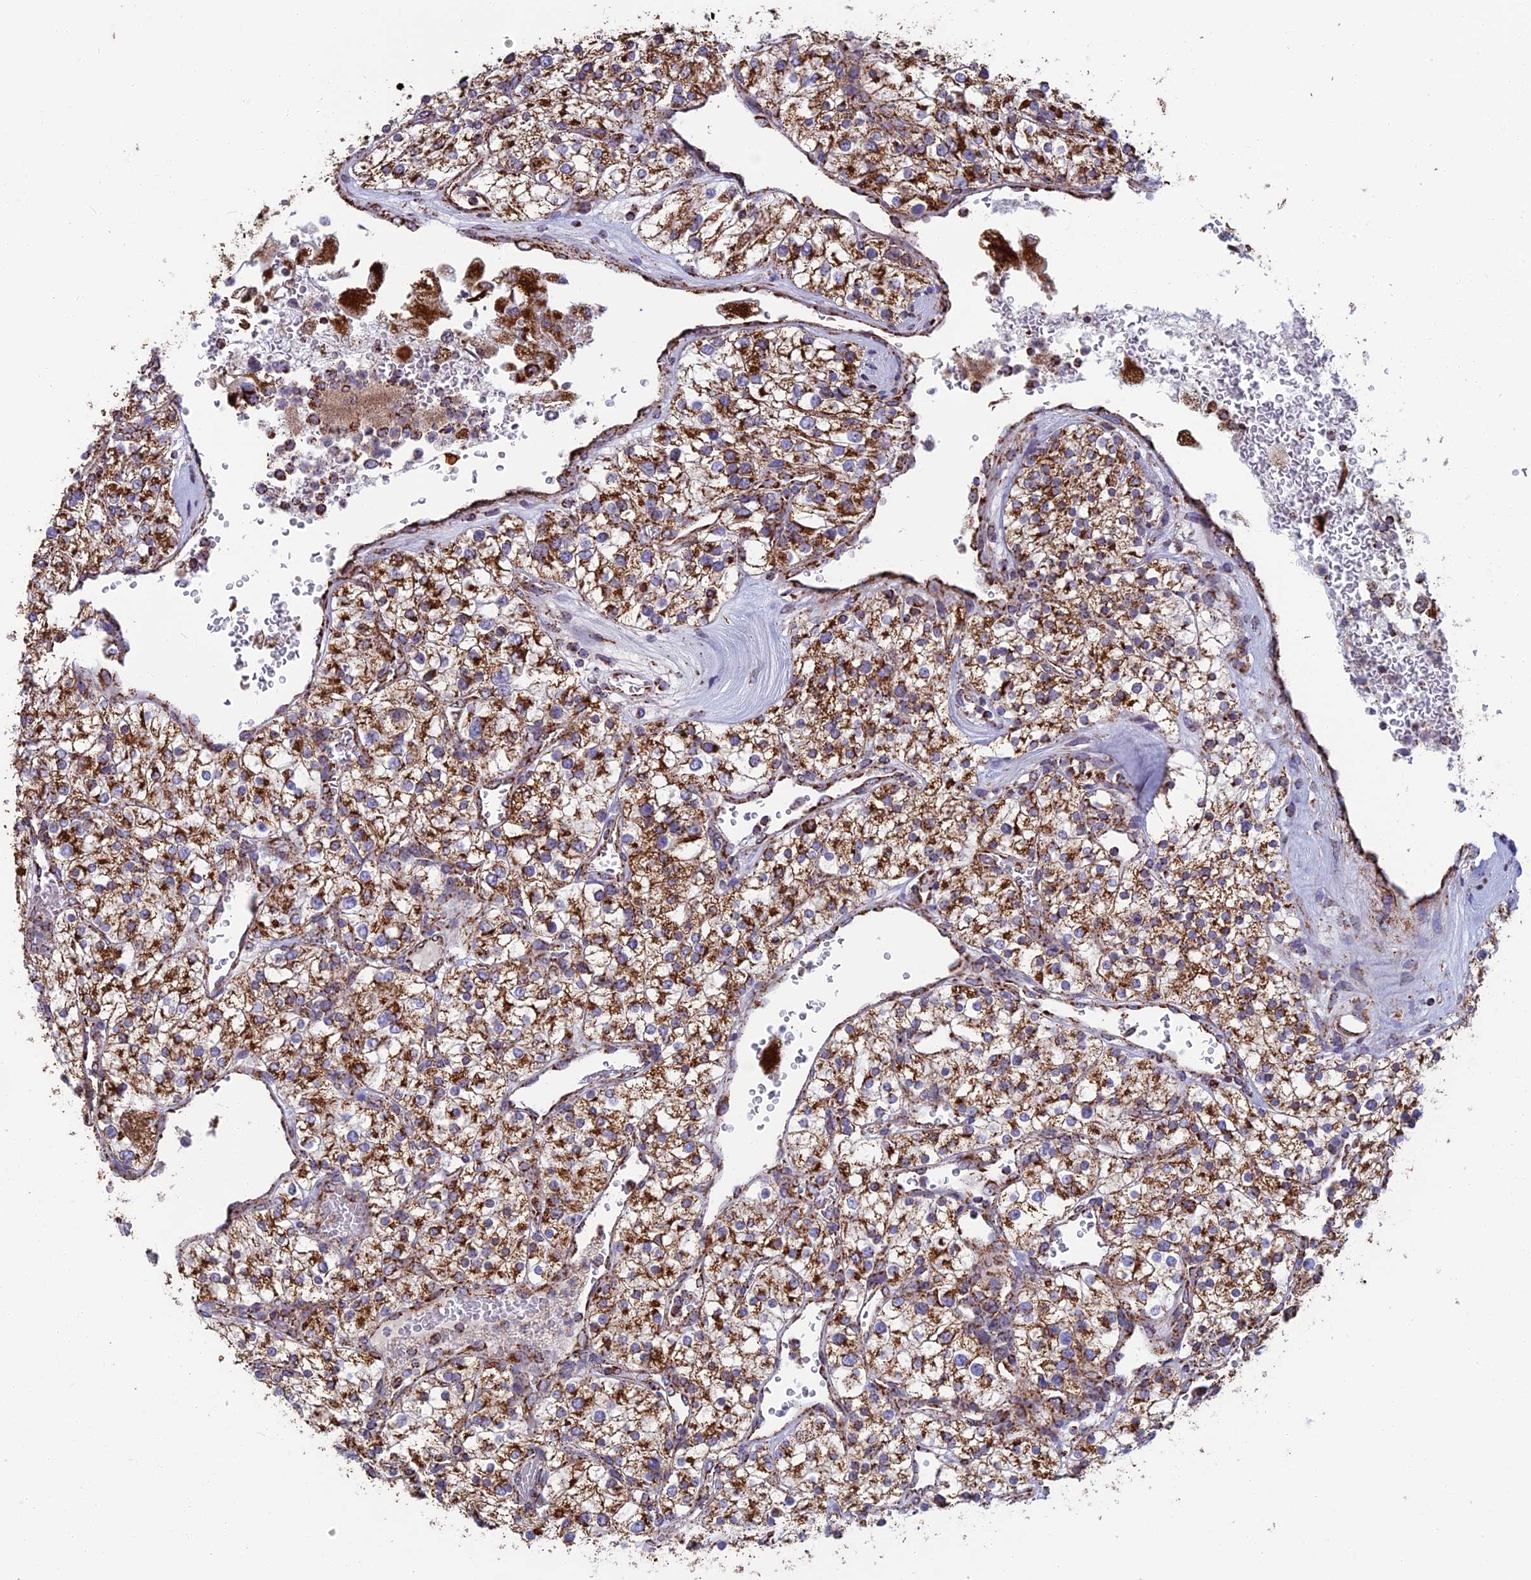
{"staining": {"intensity": "strong", "quantity": ">75%", "location": "cytoplasmic/membranous"}, "tissue": "renal cancer", "cell_type": "Tumor cells", "image_type": "cancer", "snomed": [{"axis": "morphology", "description": "Adenocarcinoma, NOS"}, {"axis": "topography", "description": "Kidney"}], "caption": "Immunohistochemical staining of human renal cancer (adenocarcinoma) demonstrates strong cytoplasmic/membranous protein staining in about >75% of tumor cells.", "gene": "CS", "patient": {"sex": "male", "age": 80}}